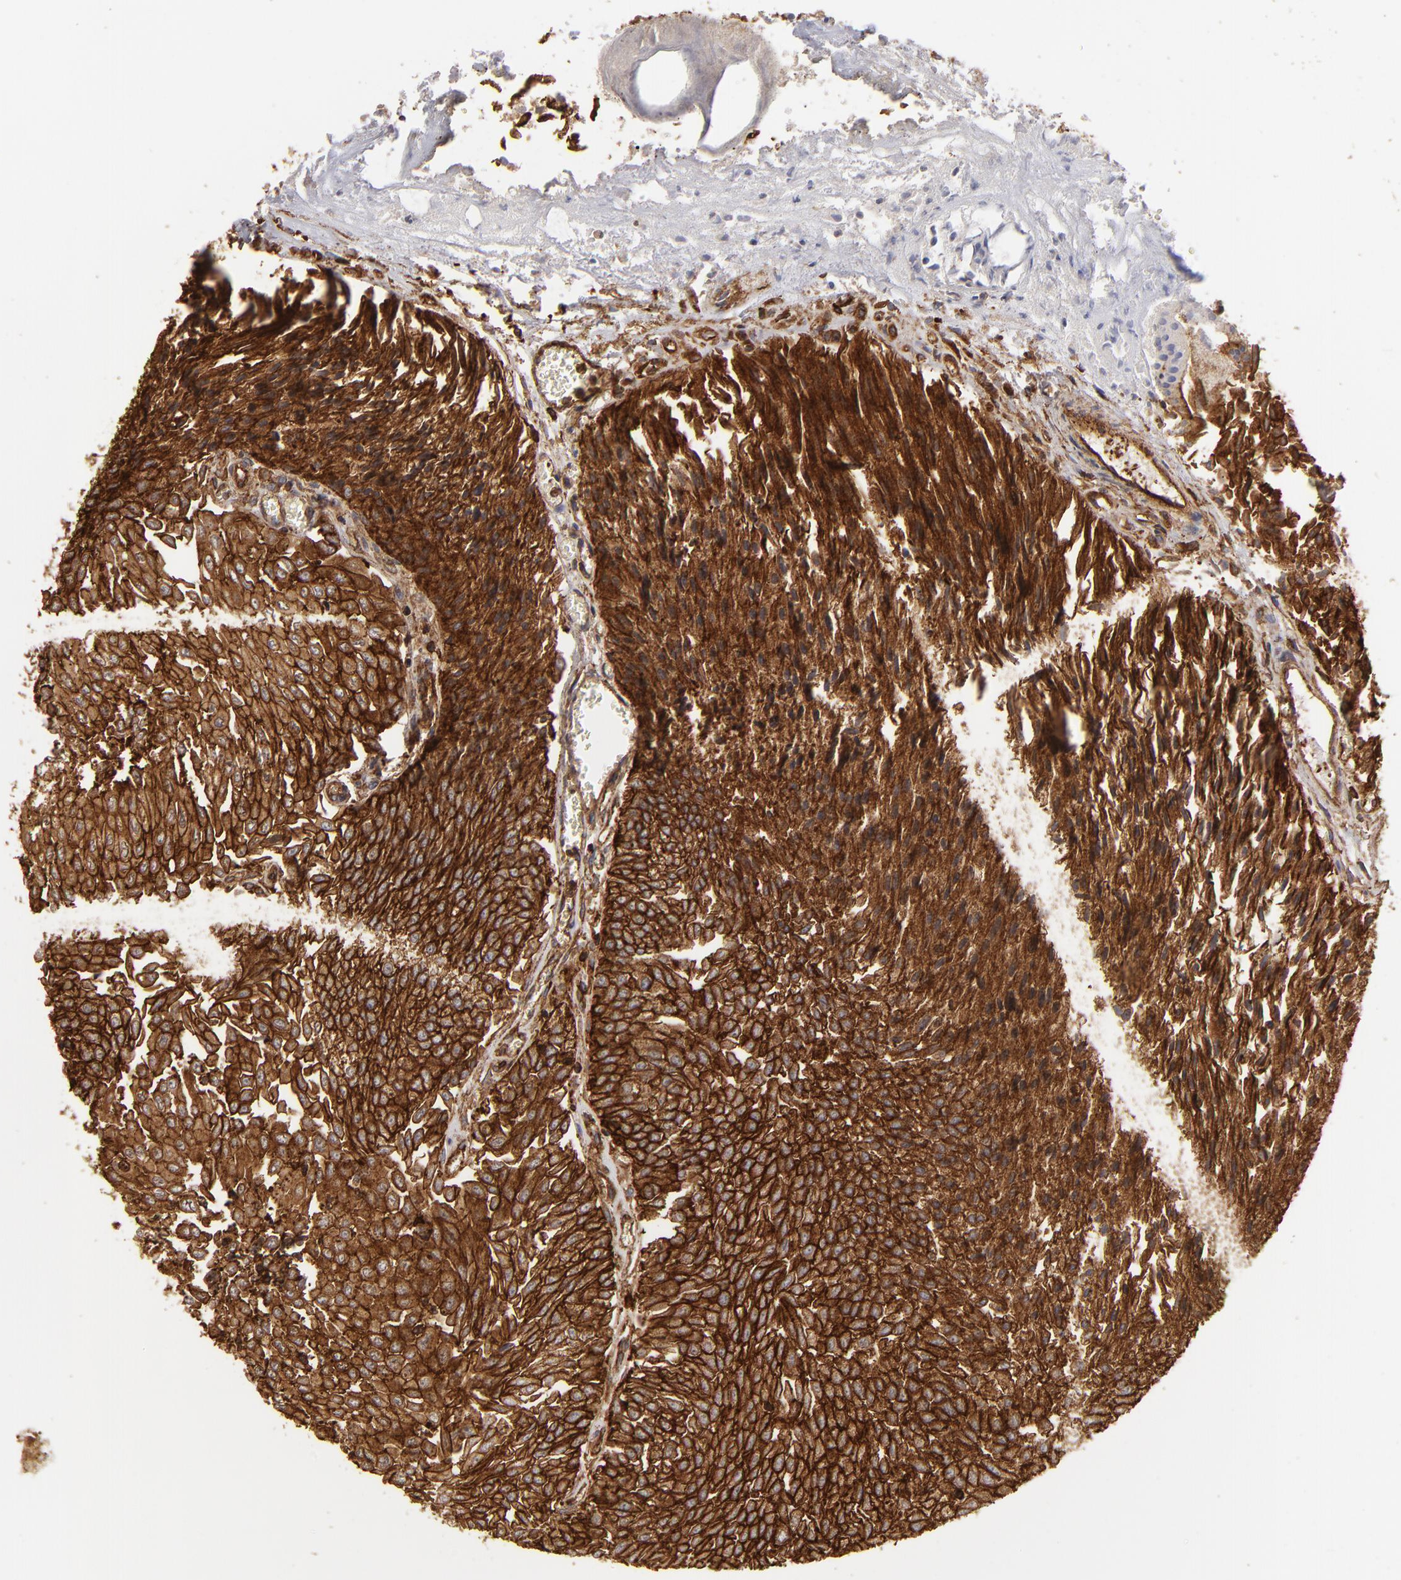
{"staining": {"intensity": "strong", "quantity": ">75%", "location": "cytoplasmic/membranous"}, "tissue": "urothelial cancer", "cell_type": "Tumor cells", "image_type": "cancer", "snomed": [{"axis": "morphology", "description": "Urothelial carcinoma, Low grade"}, {"axis": "topography", "description": "Urinary bladder"}], "caption": "Tumor cells show strong cytoplasmic/membranous staining in about >75% of cells in low-grade urothelial carcinoma. (IHC, brightfield microscopy, high magnification).", "gene": "ACTB", "patient": {"sex": "male", "age": 86}}